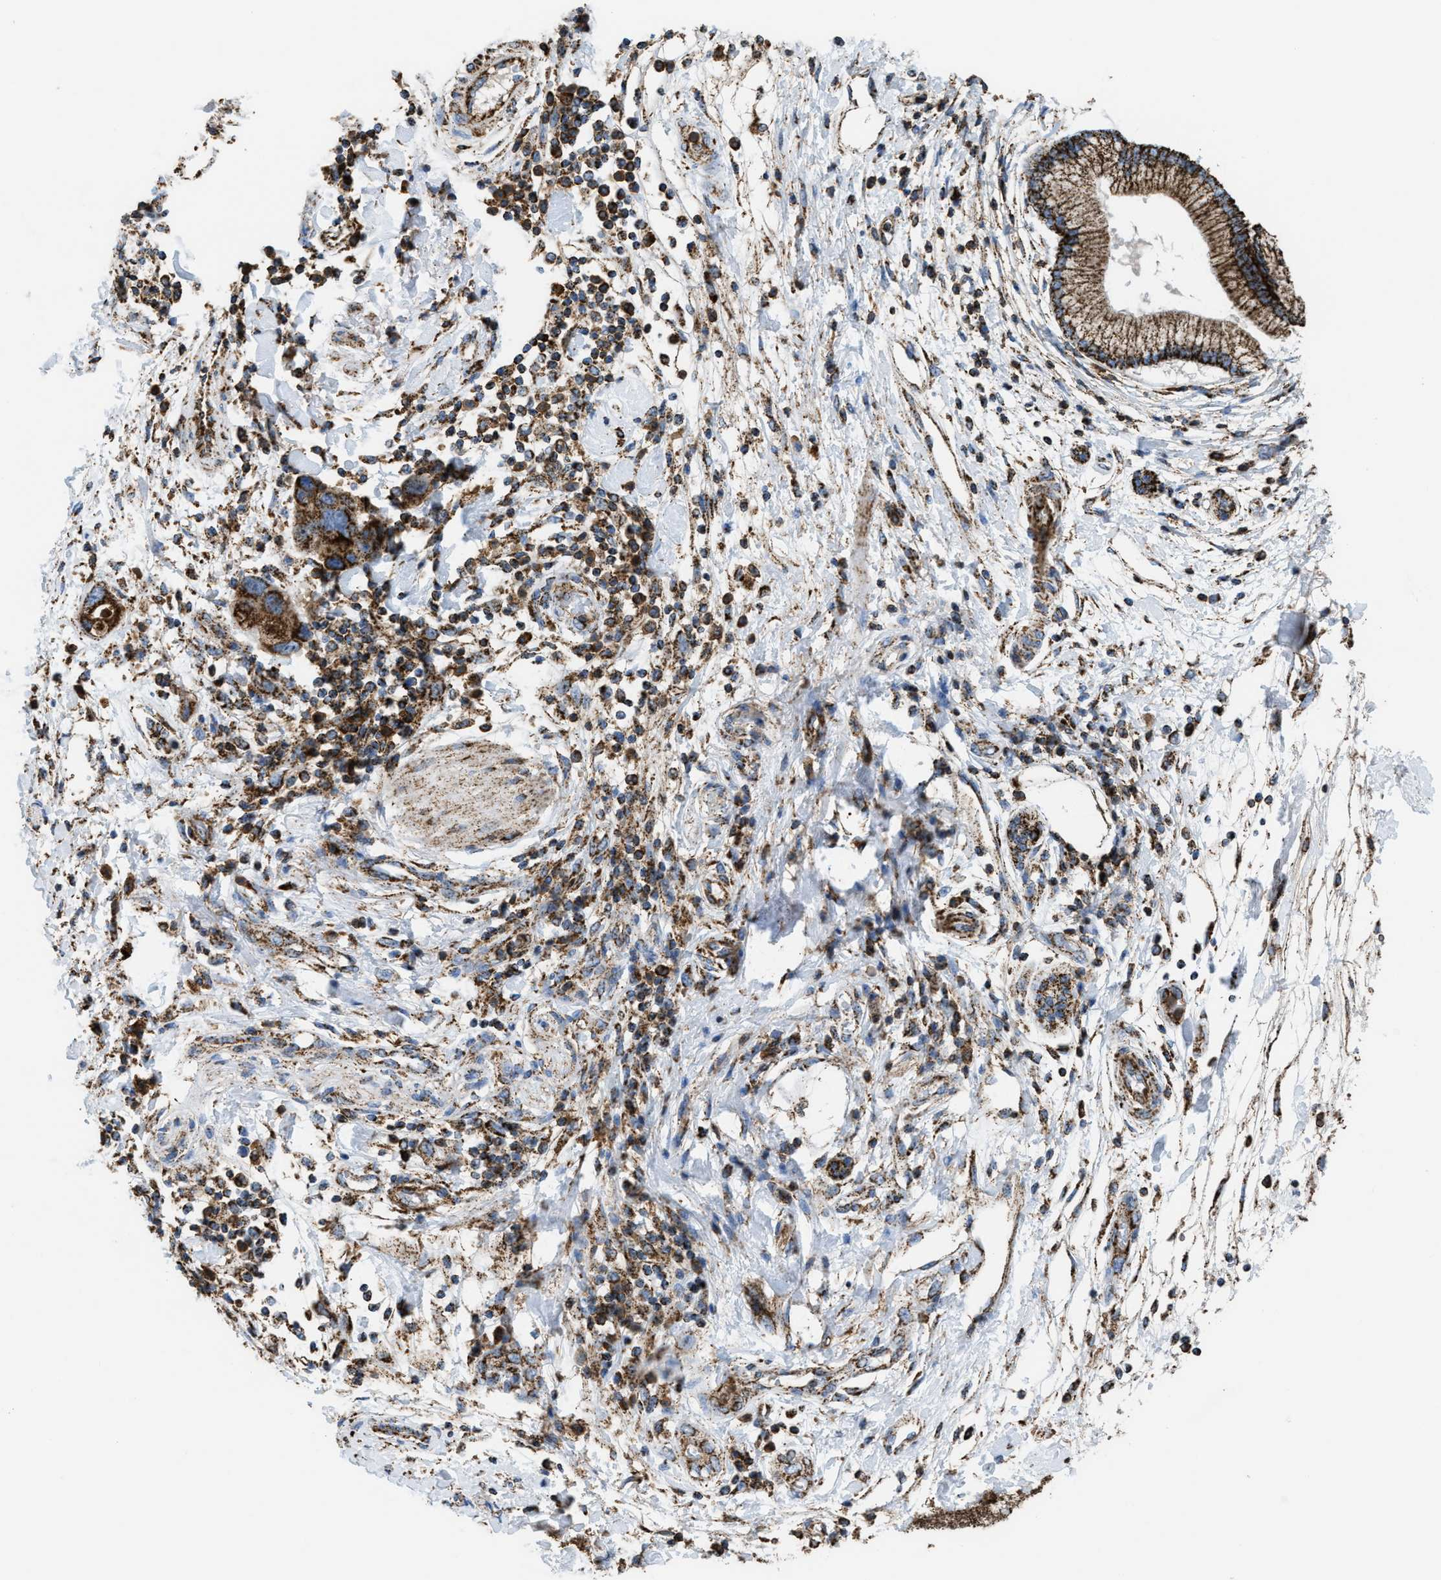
{"staining": {"intensity": "strong", "quantity": ">75%", "location": "cytoplasmic/membranous"}, "tissue": "pancreatic cancer", "cell_type": "Tumor cells", "image_type": "cancer", "snomed": [{"axis": "morphology", "description": "Normal tissue, NOS"}, {"axis": "morphology", "description": "Adenocarcinoma, NOS"}, {"axis": "topography", "description": "Pancreas"}], "caption": "Protein analysis of pancreatic cancer (adenocarcinoma) tissue exhibits strong cytoplasmic/membranous positivity in approximately >75% of tumor cells.", "gene": "ECHS1", "patient": {"sex": "female", "age": 71}}